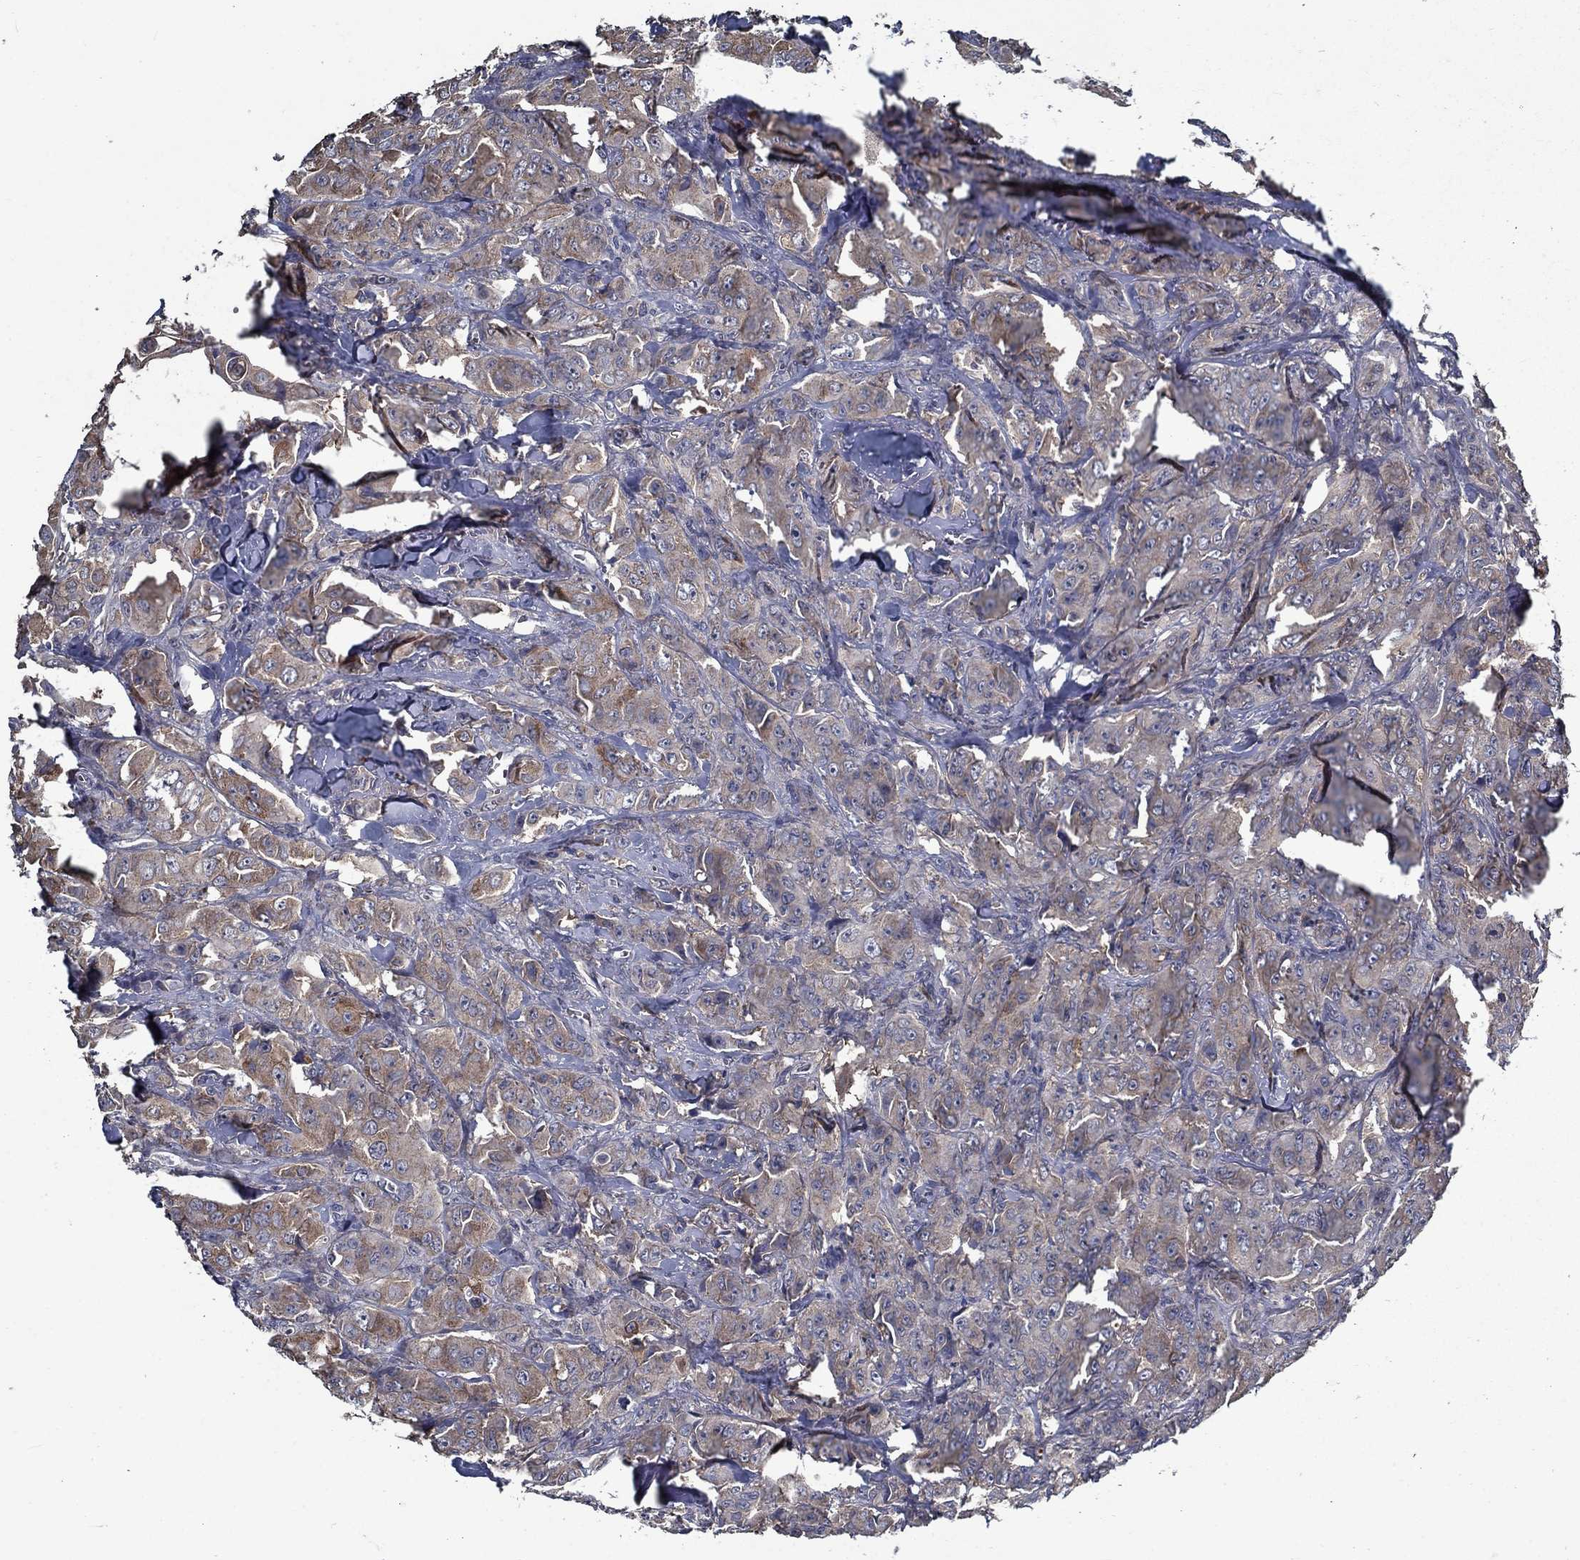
{"staining": {"intensity": "strong", "quantity": "<25%", "location": "cytoplasmic/membranous"}, "tissue": "breast cancer", "cell_type": "Tumor cells", "image_type": "cancer", "snomed": [{"axis": "morphology", "description": "Duct carcinoma"}, {"axis": "topography", "description": "Breast"}], "caption": "A histopathology image showing strong cytoplasmic/membranous positivity in approximately <25% of tumor cells in breast cancer, as visualized by brown immunohistochemical staining.", "gene": "SLC44A1", "patient": {"sex": "female", "age": 43}}